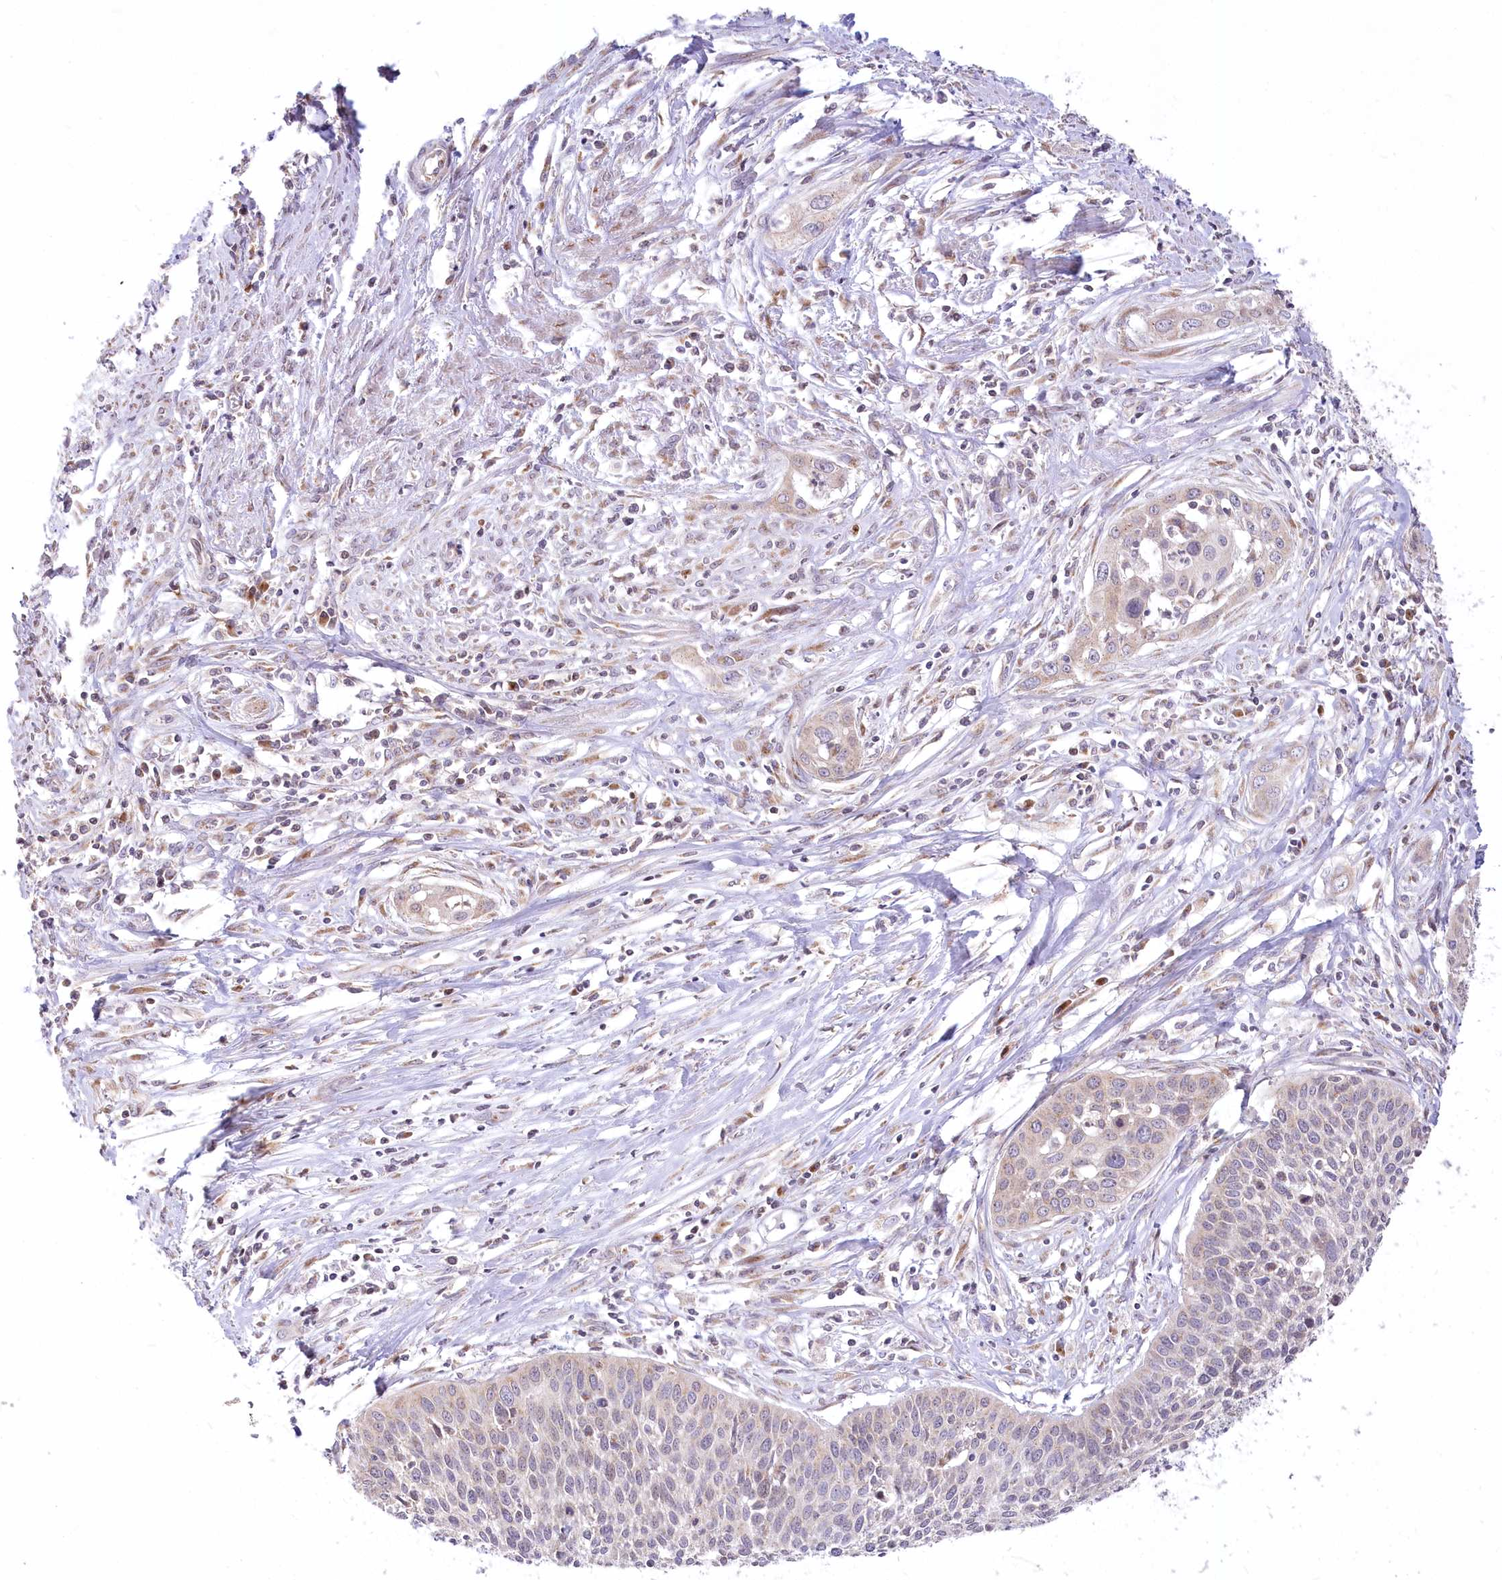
{"staining": {"intensity": "weak", "quantity": "<25%", "location": "cytoplasmic/membranous"}, "tissue": "cervical cancer", "cell_type": "Tumor cells", "image_type": "cancer", "snomed": [{"axis": "morphology", "description": "Squamous cell carcinoma, NOS"}, {"axis": "topography", "description": "Cervix"}], "caption": "A high-resolution micrograph shows IHC staining of cervical cancer (squamous cell carcinoma), which reveals no significant staining in tumor cells.", "gene": "STT3B", "patient": {"sex": "female", "age": 34}}